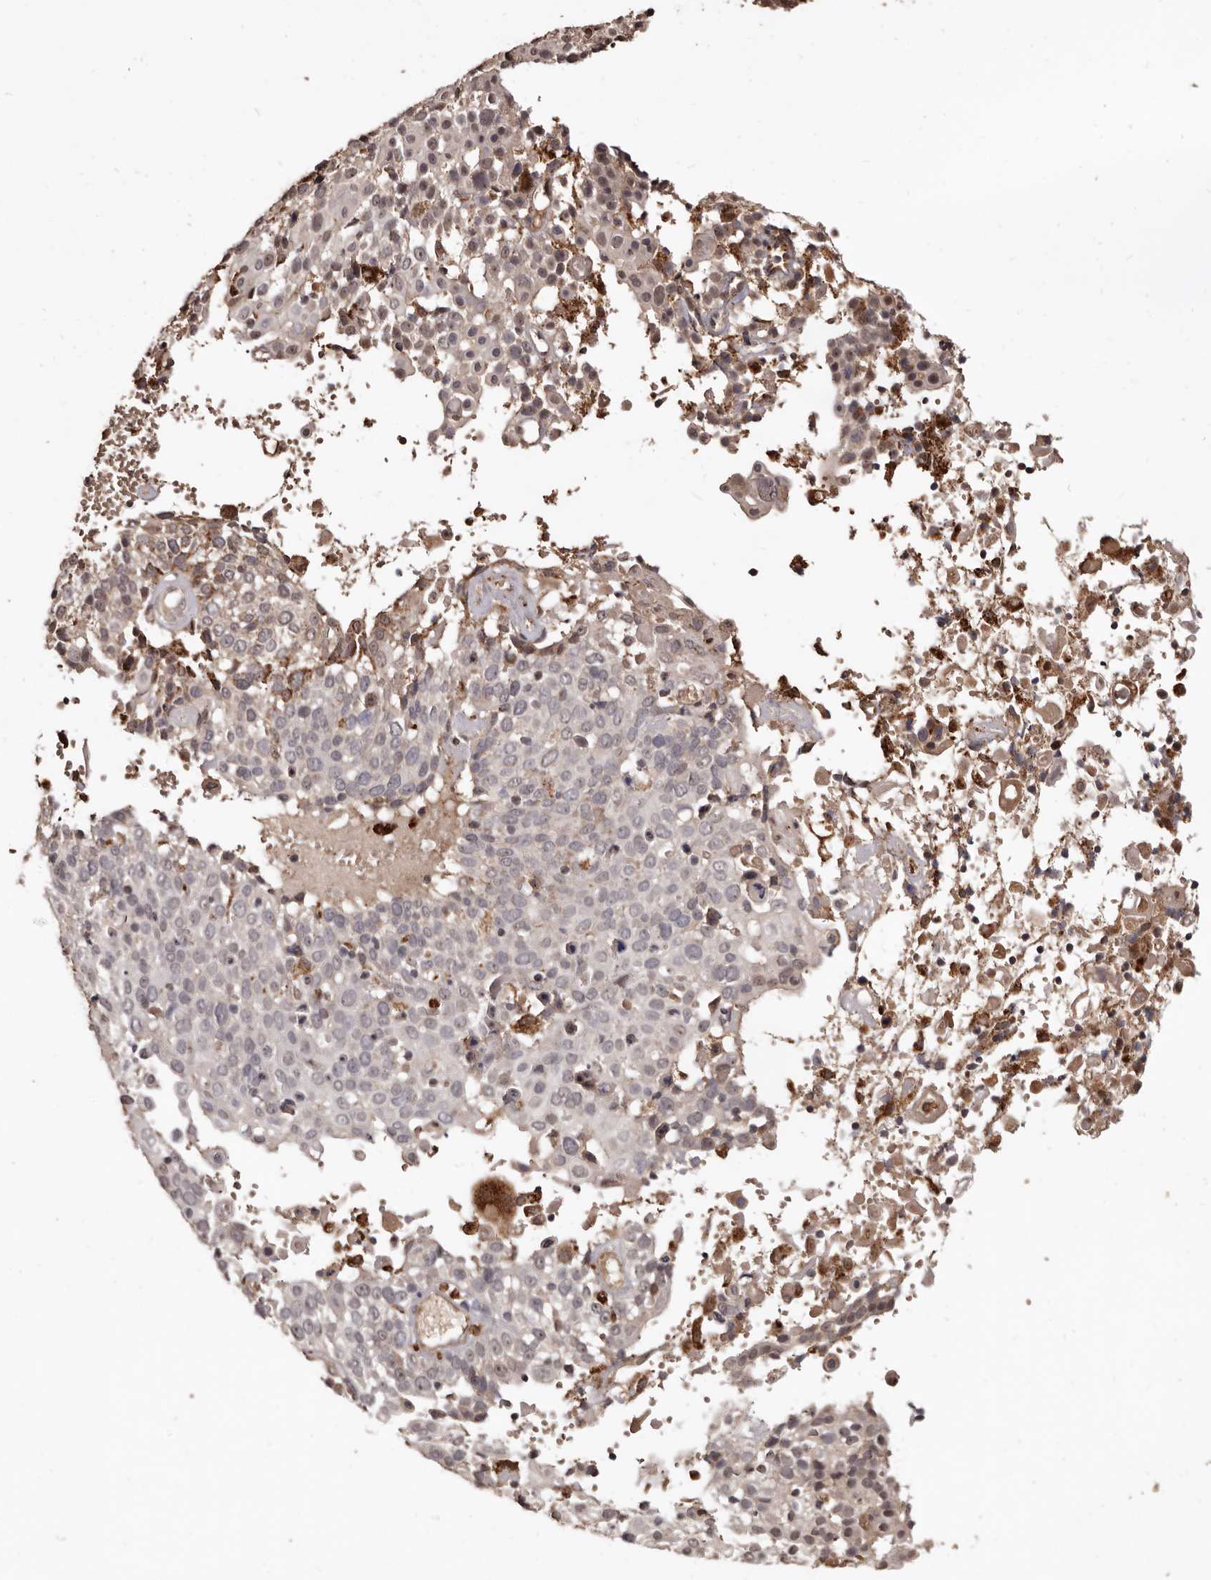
{"staining": {"intensity": "moderate", "quantity": "<25%", "location": "cytoplasmic/membranous"}, "tissue": "cervical cancer", "cell_type": "Tumor cells", "image_type": "cancer", "snomed": [{"axis": "morphology", "description": "Squamous cell carcinoma, NOS"}, {"axis": "topography", "description": "Cervix"}], "caption": "Brown immunohistochemical staining in human cervical cancer (squamous cell carcinoma) shows moderate cytoplasmic/membranous staining in approximately <25% of tumor cells.", "gene": "AKAP7", "patient": {"sex": "female", "age": 74}}